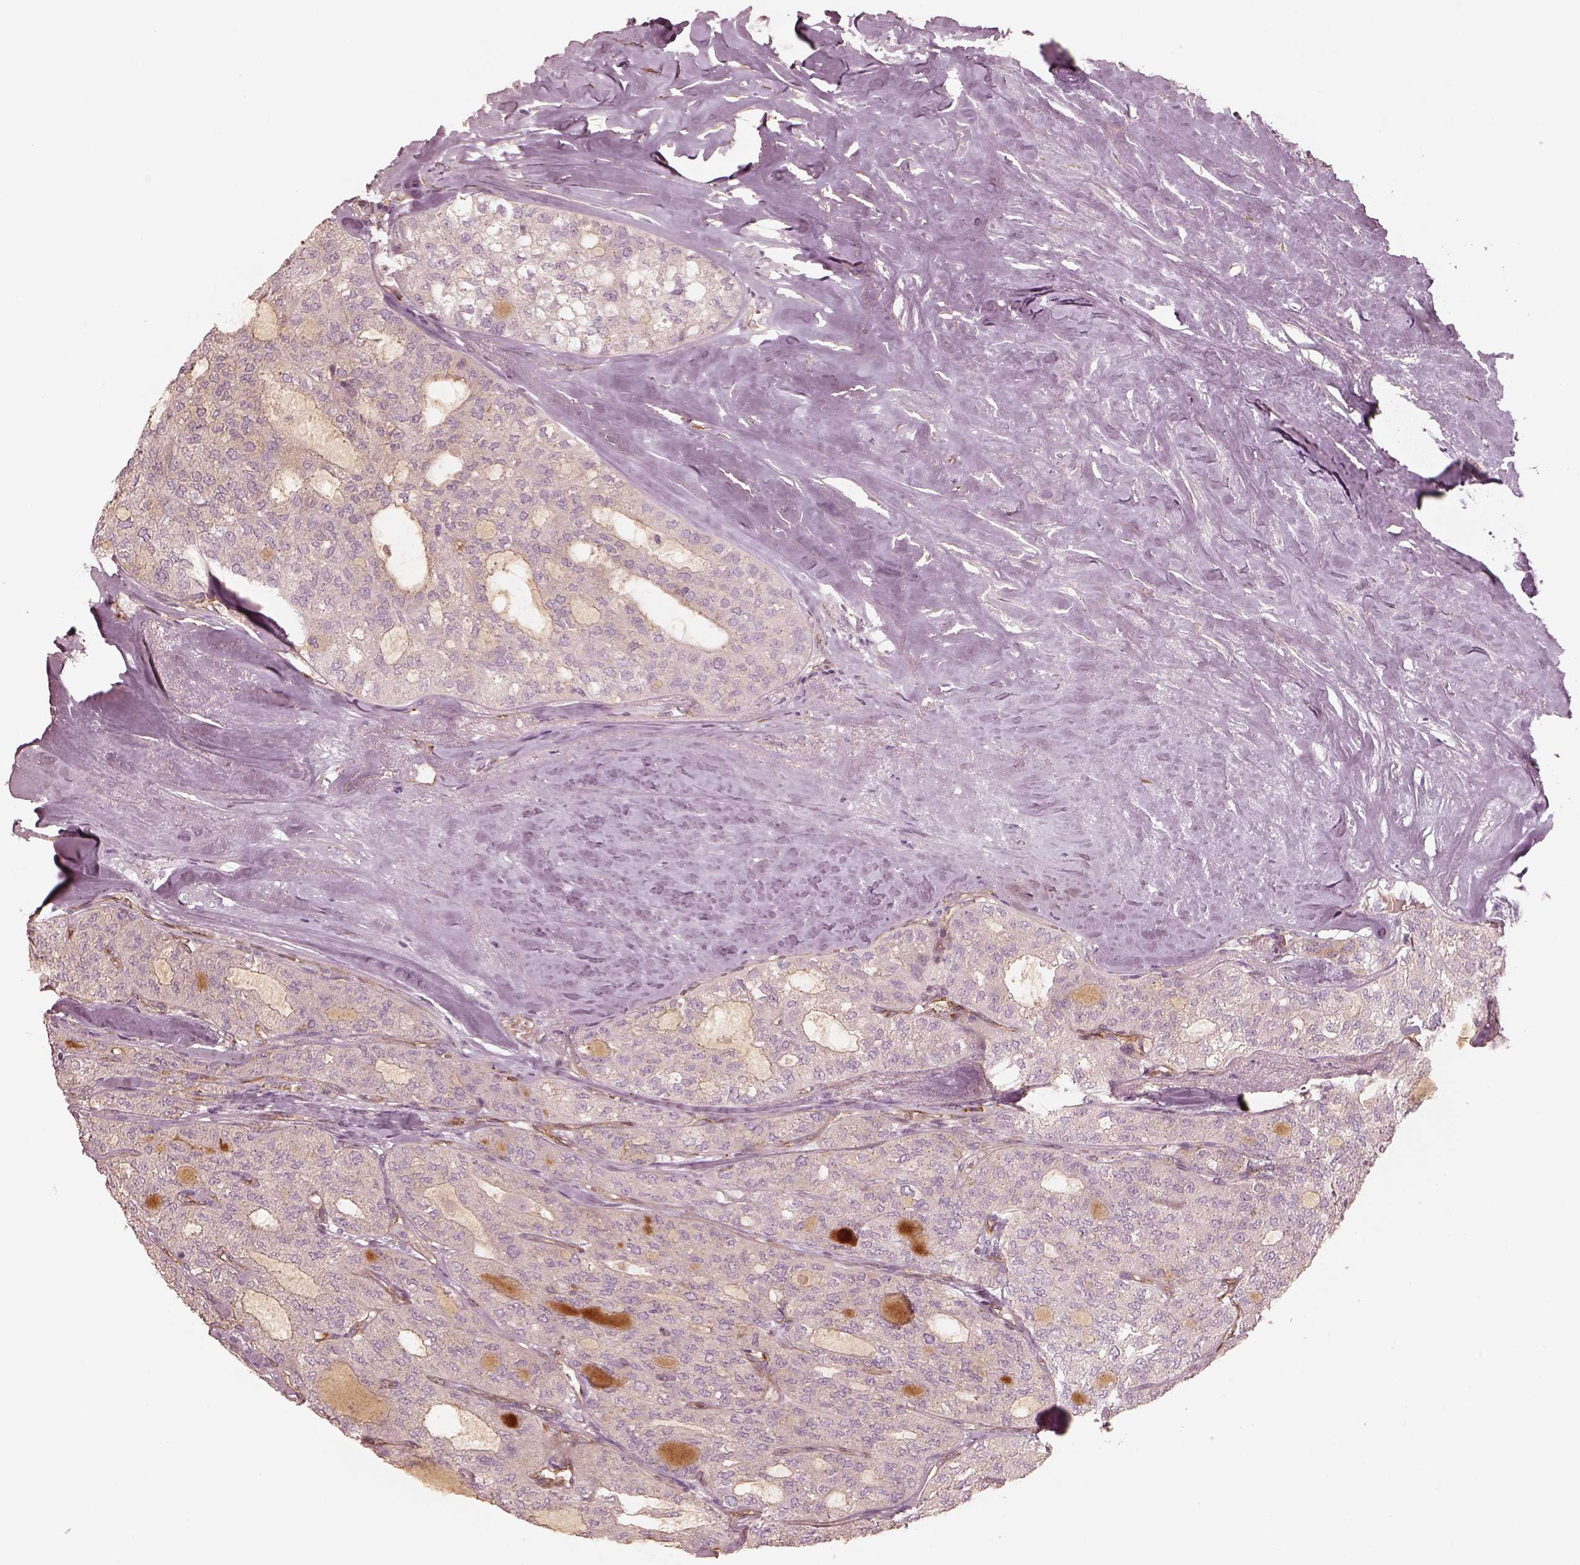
{"staining": {"intensity": "weak", "quantity": "<25%", "location": "cytoplasmic/membranous"}, "tissue": "thyroid cancer", "cell_type": "Tumor cells", "image_type": "cancer", "snomed": [{"axis": "morphology", "description": "Follicular adenoma carcinoma, NOS"}, {"axis": "topography", "description": "Thyroid gland"}], "caption": "DAB immunohistochemical staining of human follicular adenoma carcinoma (thyroid) reveals no significant positivity in tumor cells.", "gene": "CRYM", "patient": {"sex": "male", "age": 75}}